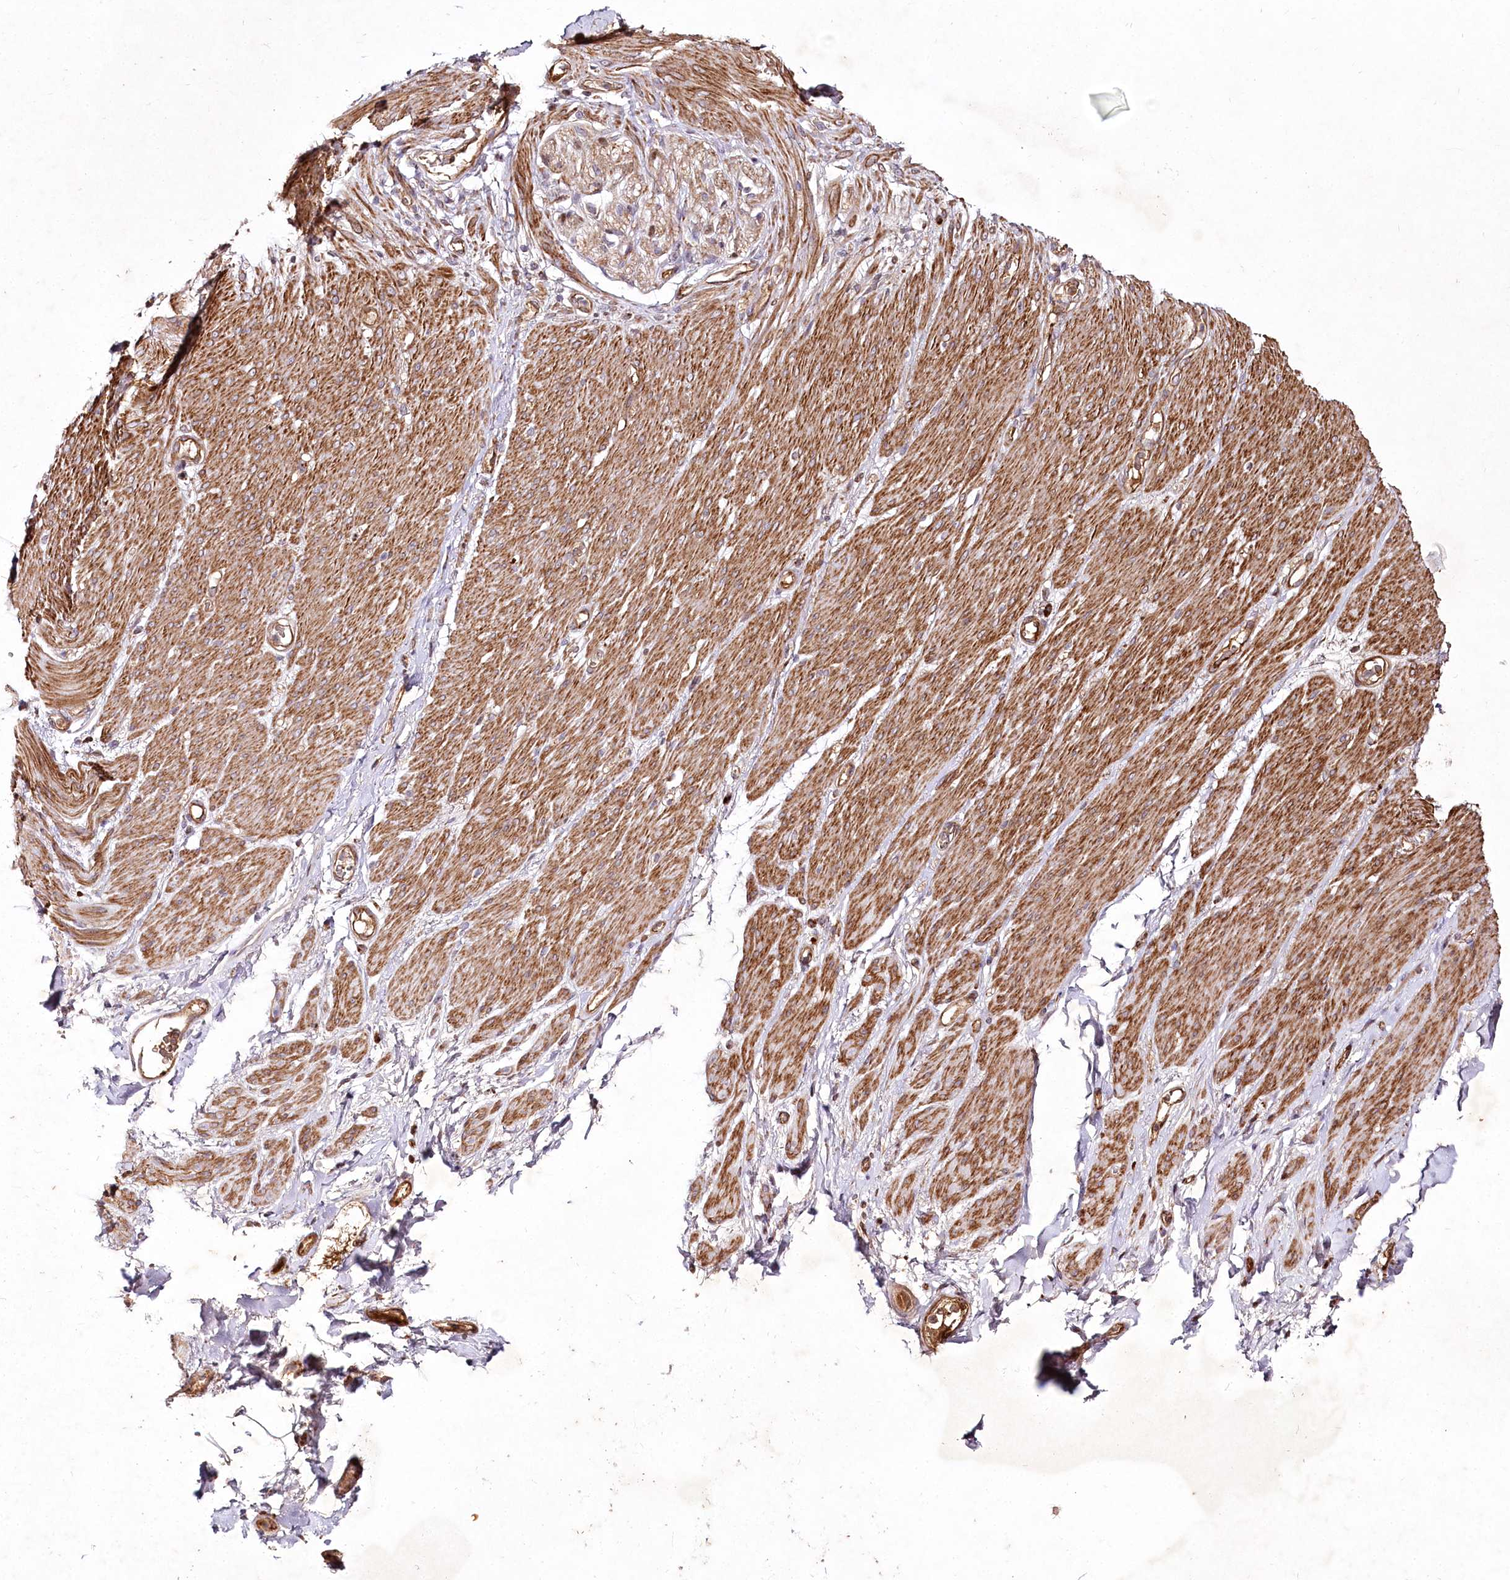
{"staining": {"intensity": "moderate", "quantity": "25%-75%", "location": "cytoplasmic/membranous"}, "tissue": "adipose tissue", "cell_type": "Adipocytes", "image_type": "normal", "snomed": [{"axis": "morphology", "description": "Normal tissue, NOS"}, {"axis": "topography", "description": "Colon"}, {"axis": "topography", "description": "Peripheral nerve tissue"}], "caption": "An immunohistochemistry photomicrograph of unremarkable tissue is shown. Protein staining in brown labels moderate cytoplasmic/membranous positivity in adipose tissue within adipocytes. The staining was performed using DAB to visualize the protein expression in brown, while the nuclei were stained in blue with hematoxylin (Magnification: 20x).", "gene": "PSTK", "patient": {"sex": "female", "age": 61}}